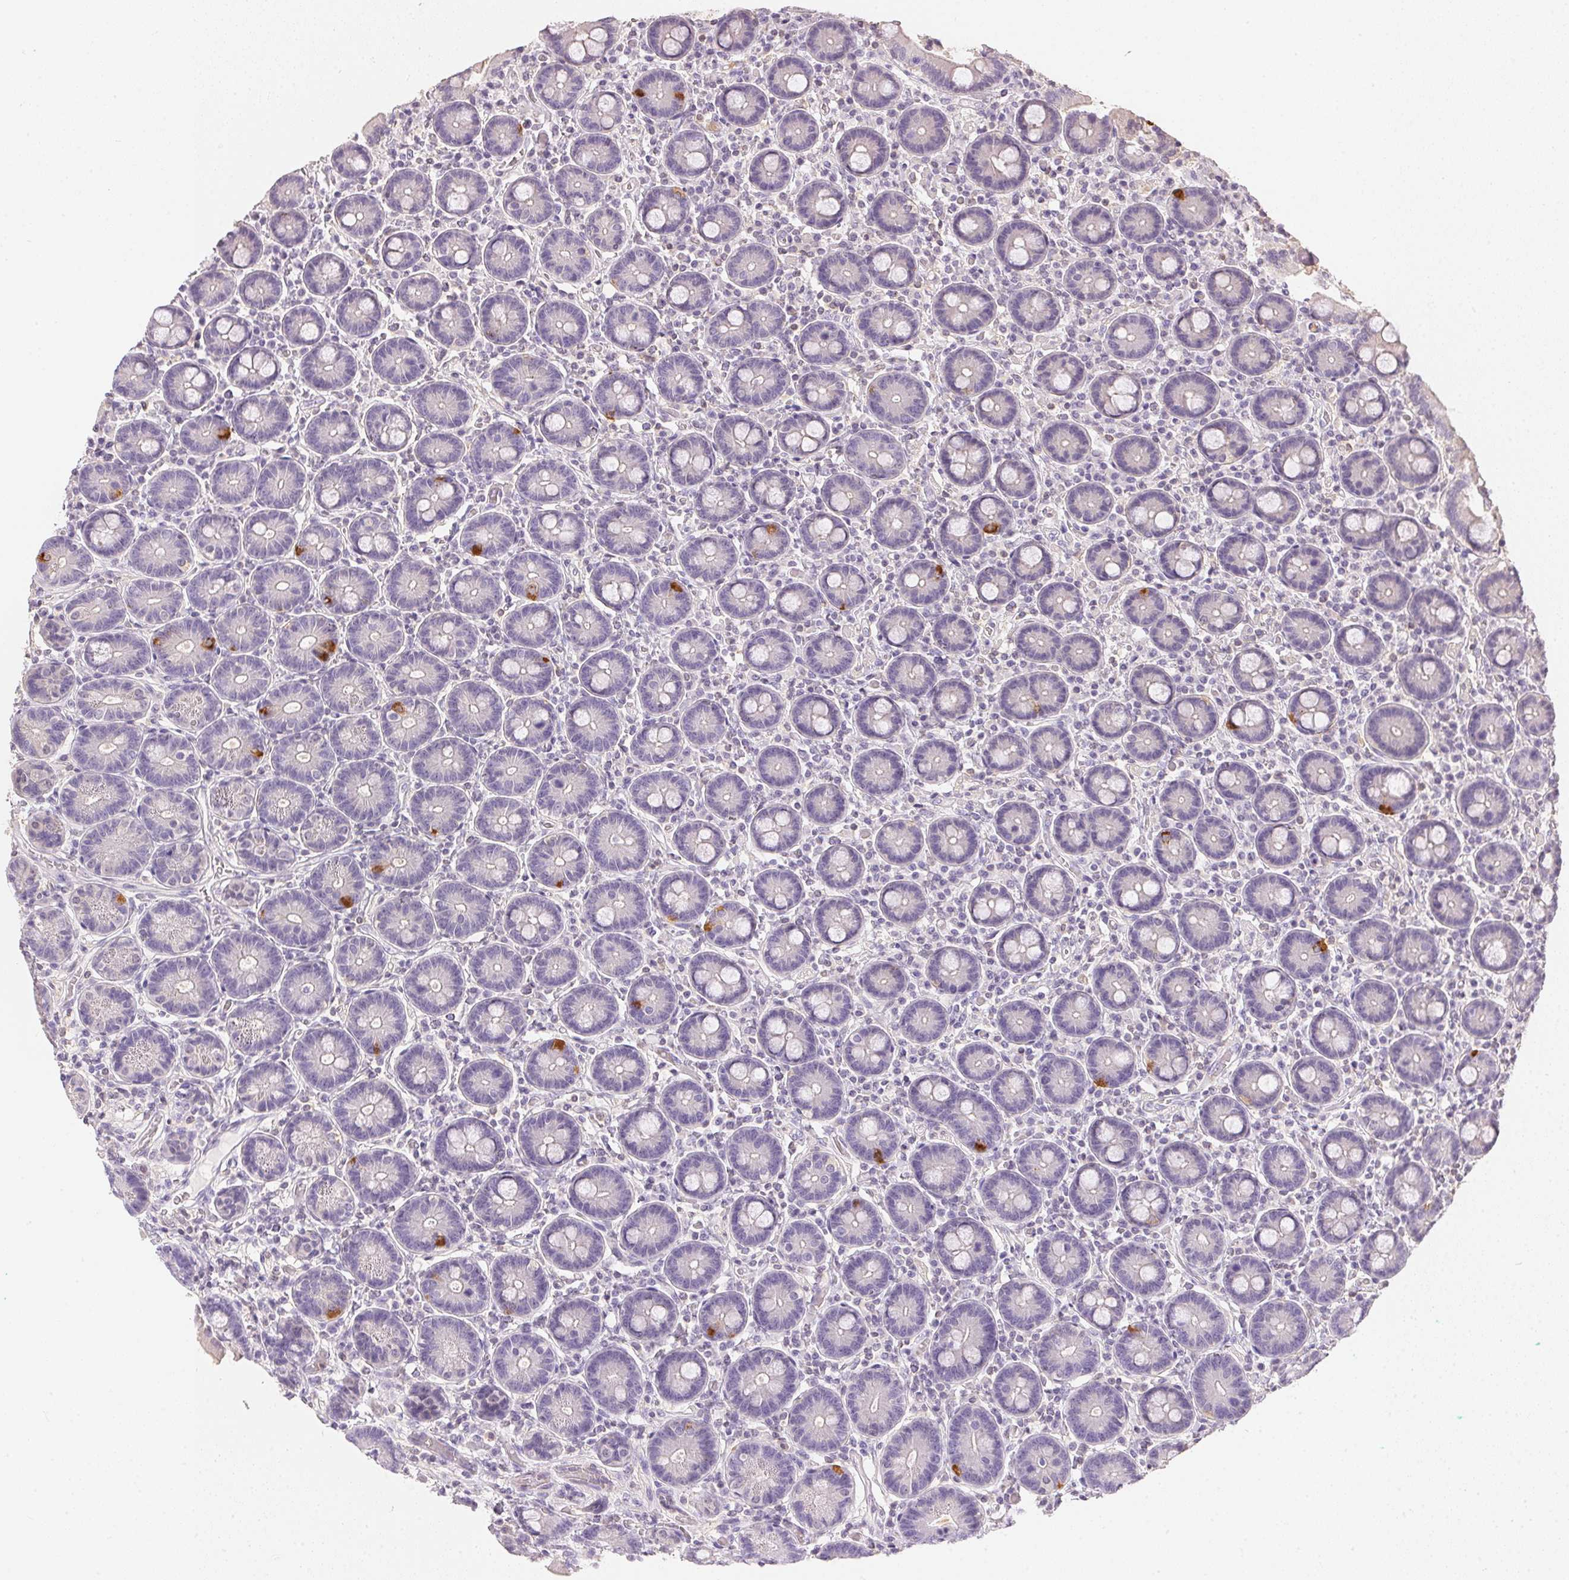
{"staining": {"intensity": "strong", "quantity": "<25%", "location": "cytoplasmic/membranous"}, "tissue": "duodenum", "cell_type": "Glandular cells", "image_type": "normal", "snomed": [{"axis": "morphology", "description": "Normal tissue, NOS"}, {"axis": "topography", "description": "Duodenum"}], "caption": "Duodenum stained with a brown dye displays strong cytoplasmic/membranous positive expression in about <25% of glandular cells.", "gene": "S100A3", "patient": {"sex": "female", "age": 62}}